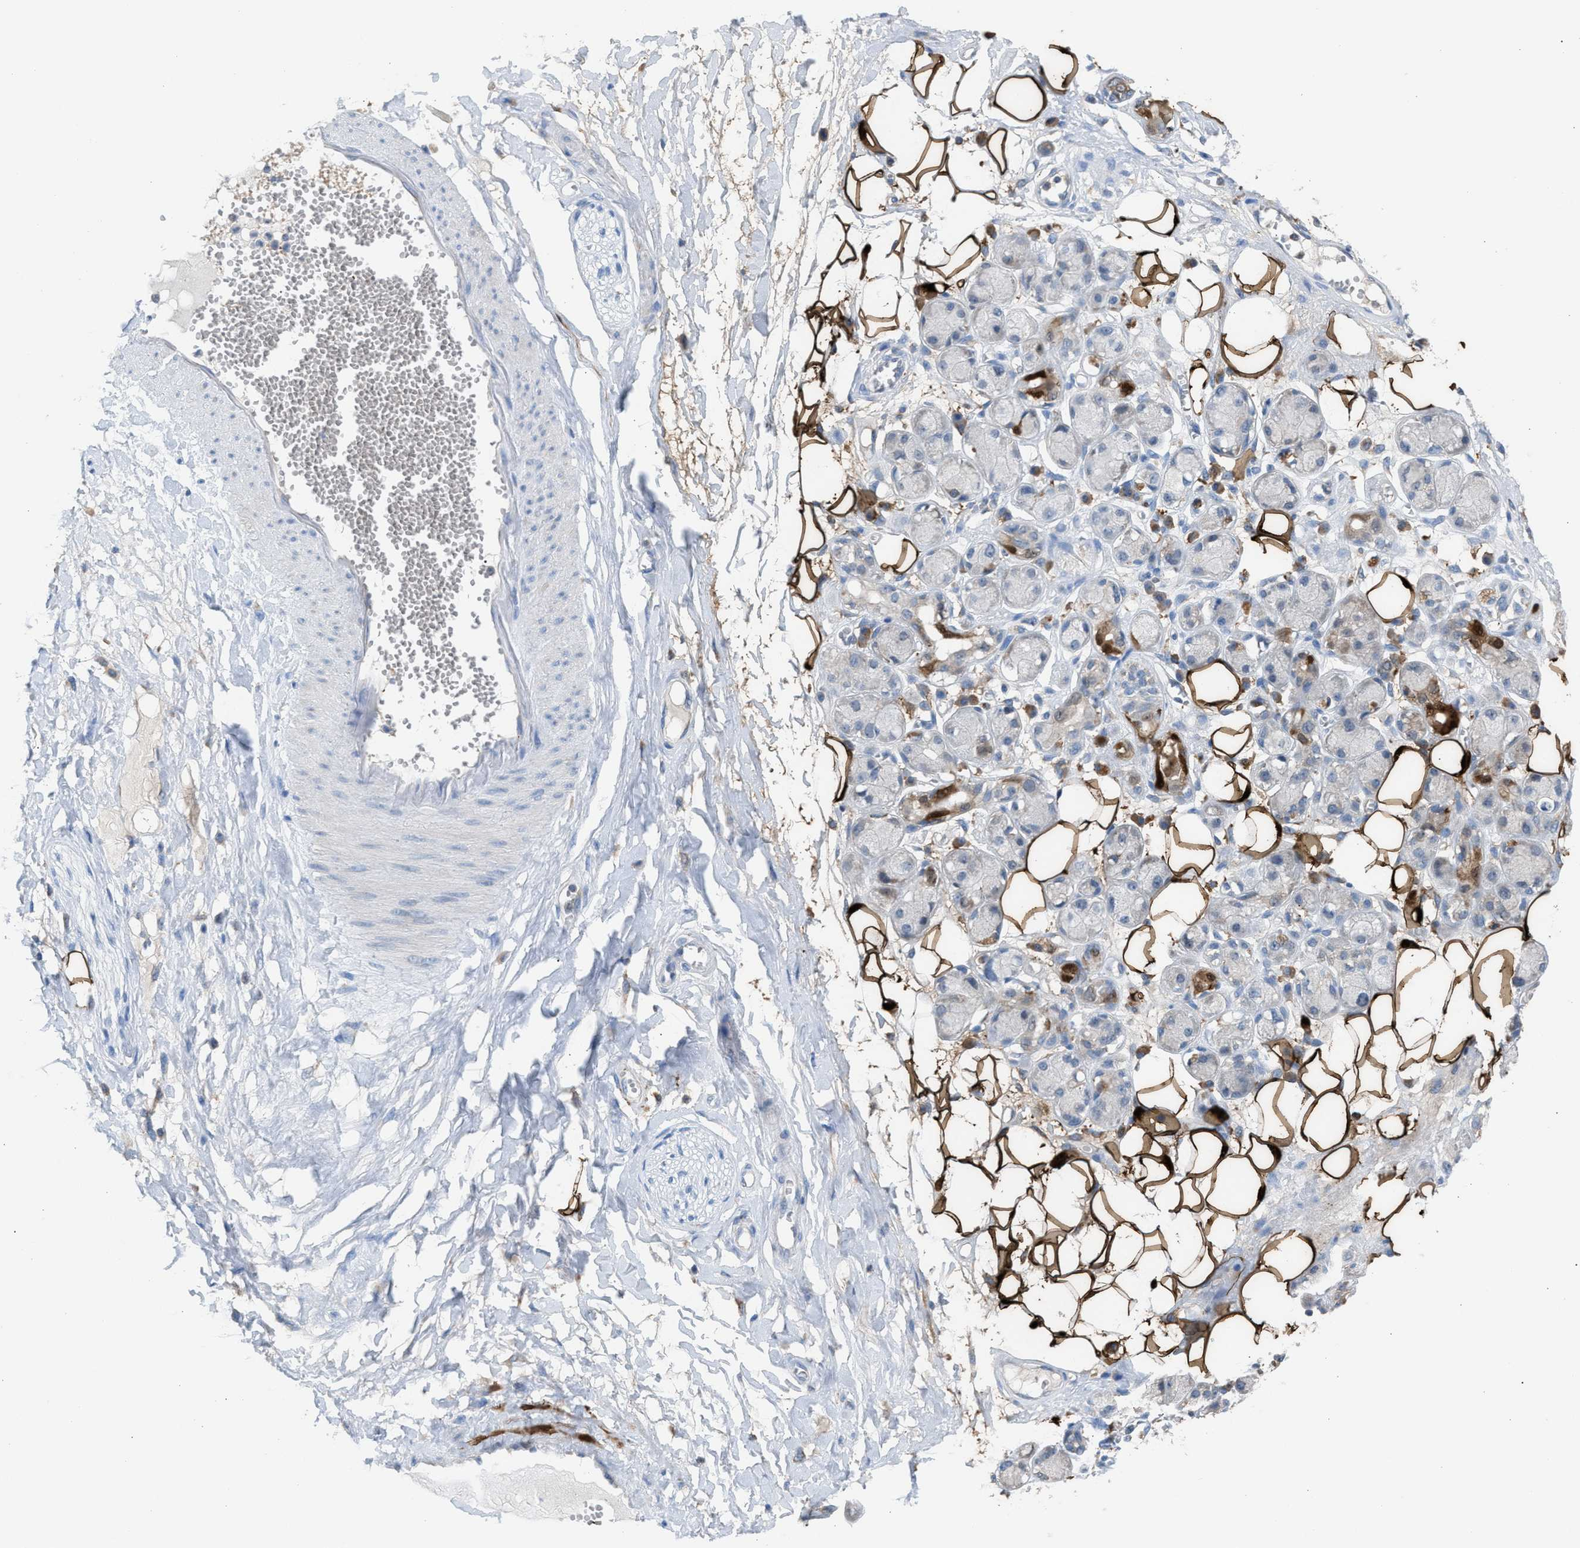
{"staining": {"intensity": "strong", "quantity": ">75%", "location": "cytoplasmic/membranous"}, "tissue": "adipose tissue", "cell_type": "Adipocytes", "image_type": "normal", "snomed": [{"axis": "morphology", "description": "Normal tissue, NOS"}, {"axis": "morphology", "description": "Inflammation, NOS"}, {"axis": "topography", "description": "Salivary gland"}, {"axis": "topography", "description": "Peripheral nerve tissue"}], "caption": "DAB immunohistochemical staining of unremarkable human adipose tissue demonstrates strong cytoplasmic/membranous protein positivity in about >75% of adipocytes. The protein of interest is stained brown, and the nuclei are stained in blue (DAB IHC with brightfield microscopy, high magnification).", "gene": "CA3", "patient": {"sex": "female", "age": 75}}